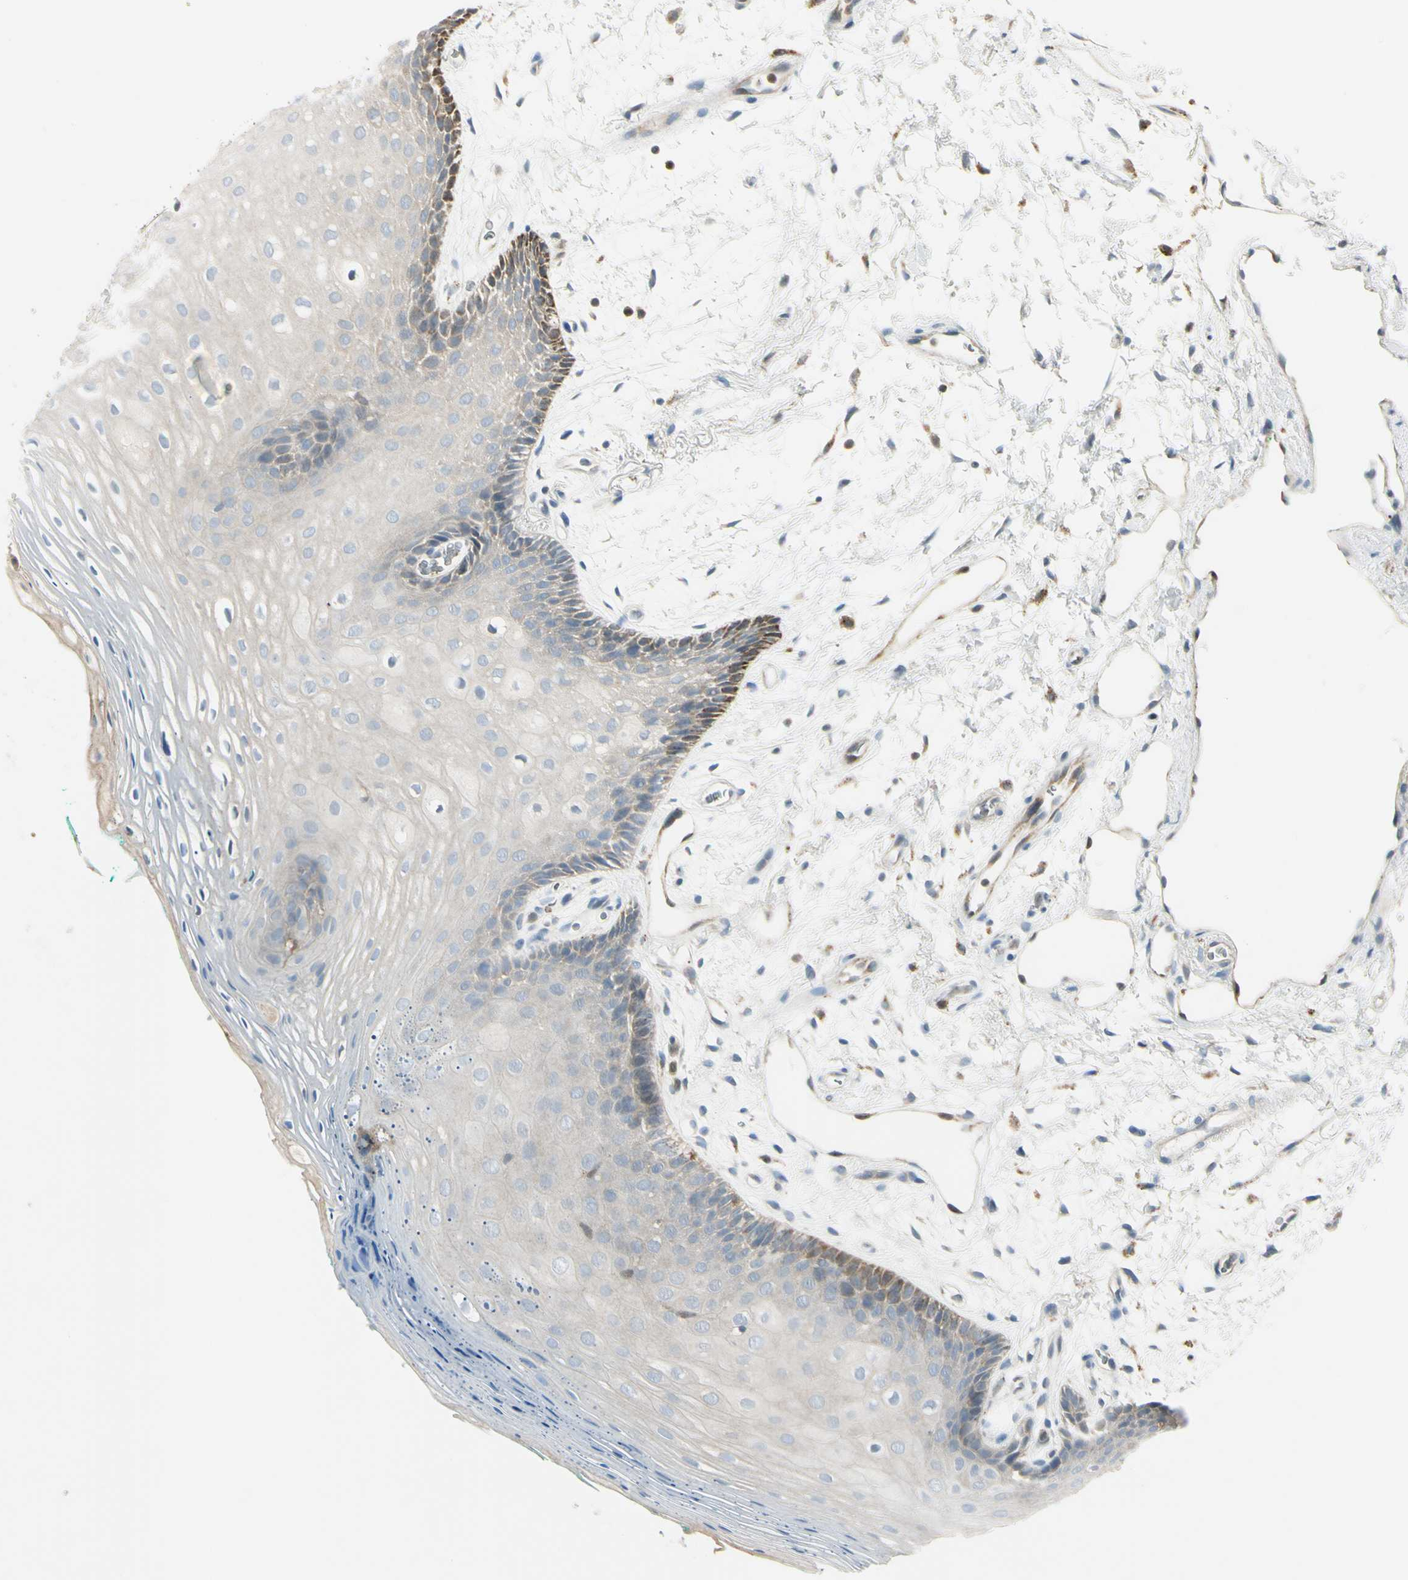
{"staining": {"intensity": "moderate", "quantity": "<25%", "location": "cytoplasmic/membranous"}, "tissue": "oral mucosa", "cell_type": "Squamous epithelial cells", "image_type": "normal", "snomed": [{"axis": "morphology", "description": "Normal tissue, NOS"}, {"axis": "topography", "description": "Skeletal muscle"}, {"axis": "topography", "description": "Oral tissue"}, {"axis": "topography", "description": "Peripheral nerve tissue"}], "caption": "This photomicrograph shows IHC staining of normal oral mucosa, with low moderate cytoplasmic/membranous staining in approximately <25% of squamous epithelial cells.", "gene": "CYRIB", "patient": {"sex": "female", "age": 84}}